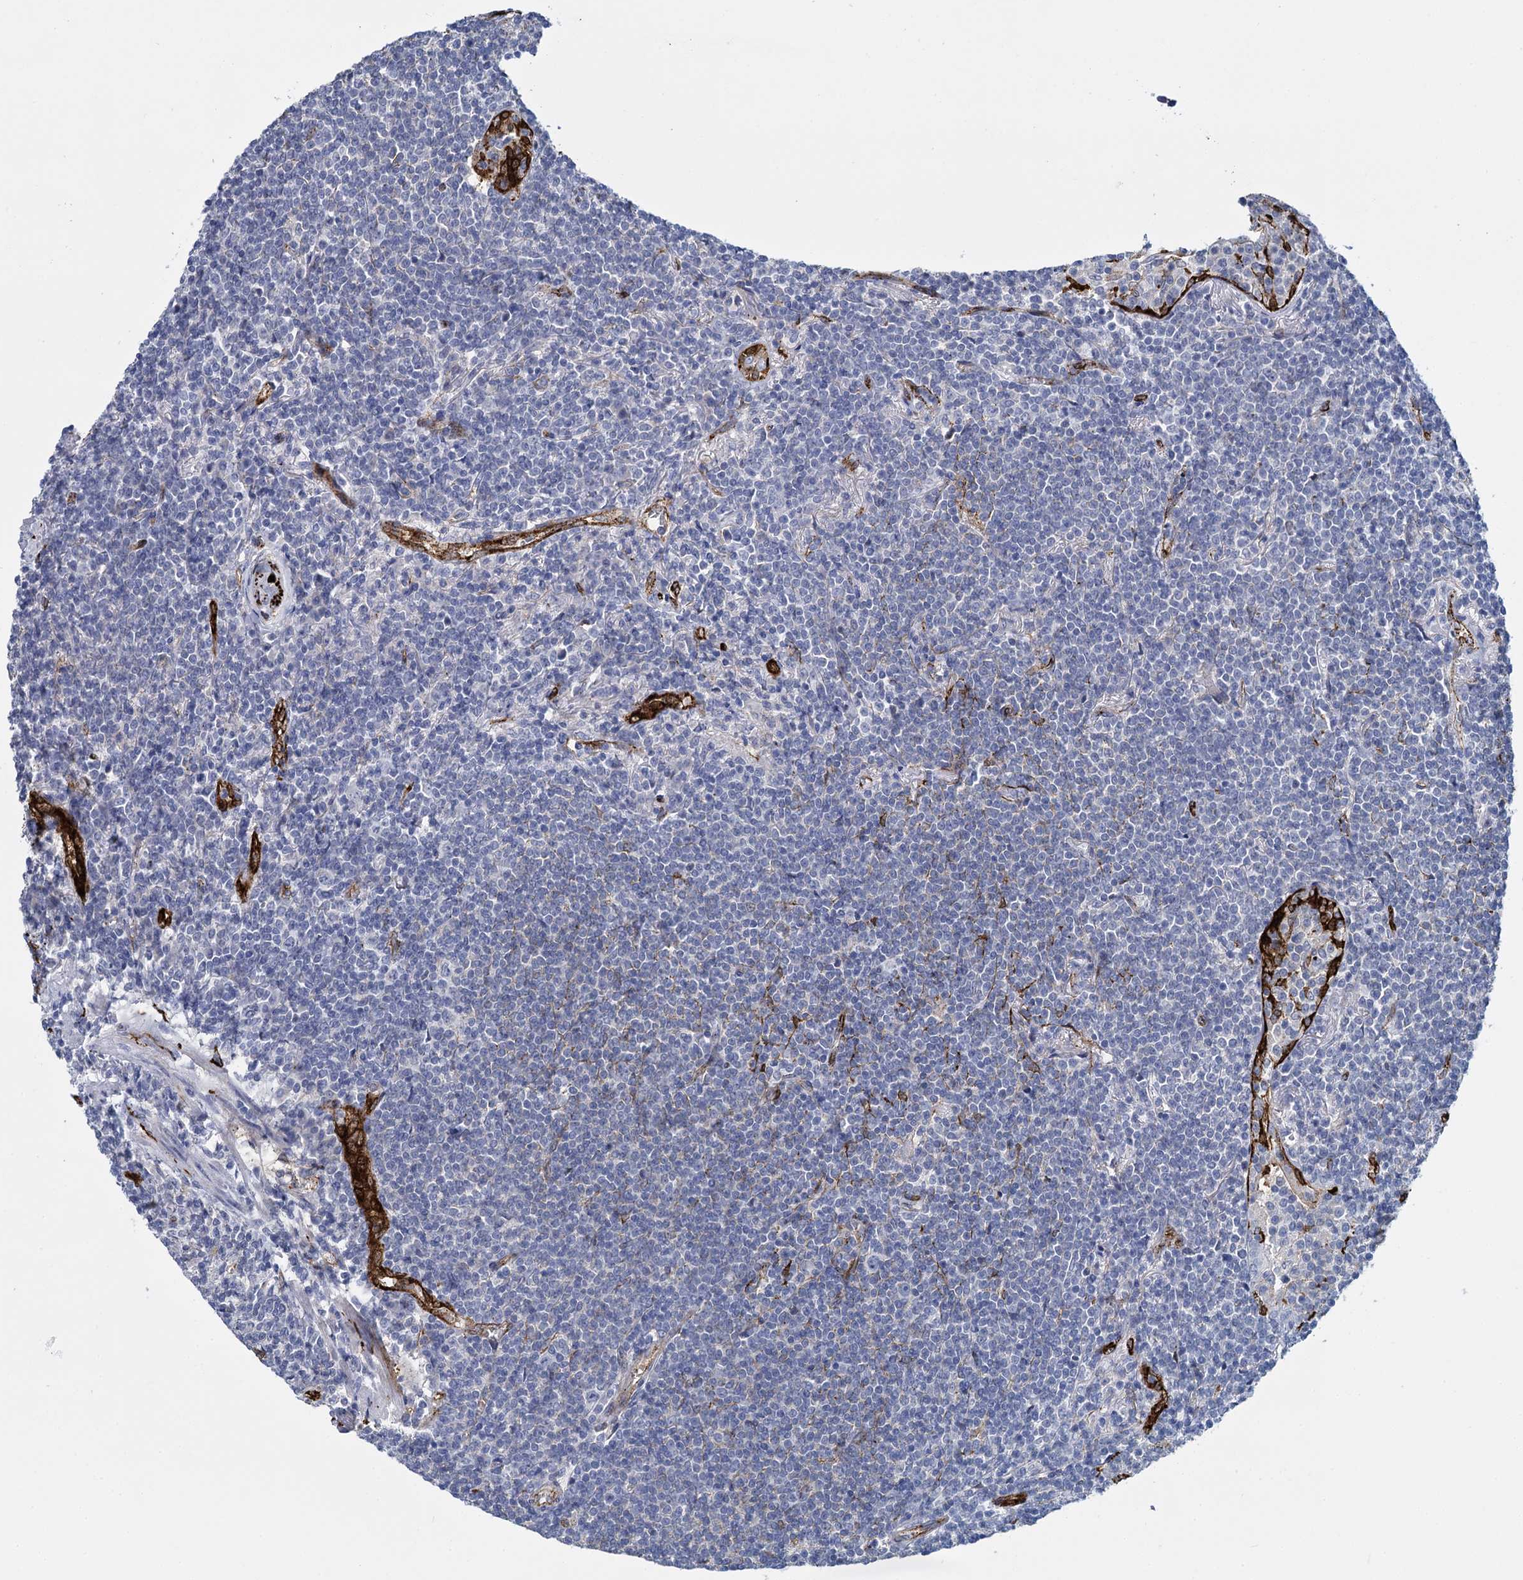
{"staining": {"intensity": "negative", "quantity": "none", "location": "none"}, "tissue": "lymphoma", "cell_type": "Tumor cells", "image_type": "cancer", "snomed": [{"axis": "morphology", "description": "Malignant lymphoma, non-Hodgkin's type, Low grade"}, {"axis": "topography", "description": "Lung"}], "caption": "Lymphoma was stained to show a protein in brown. There is no significant staining in tumor cells.", "gene": "SNCG", "patient": {"sex": "female", "age": 71}}